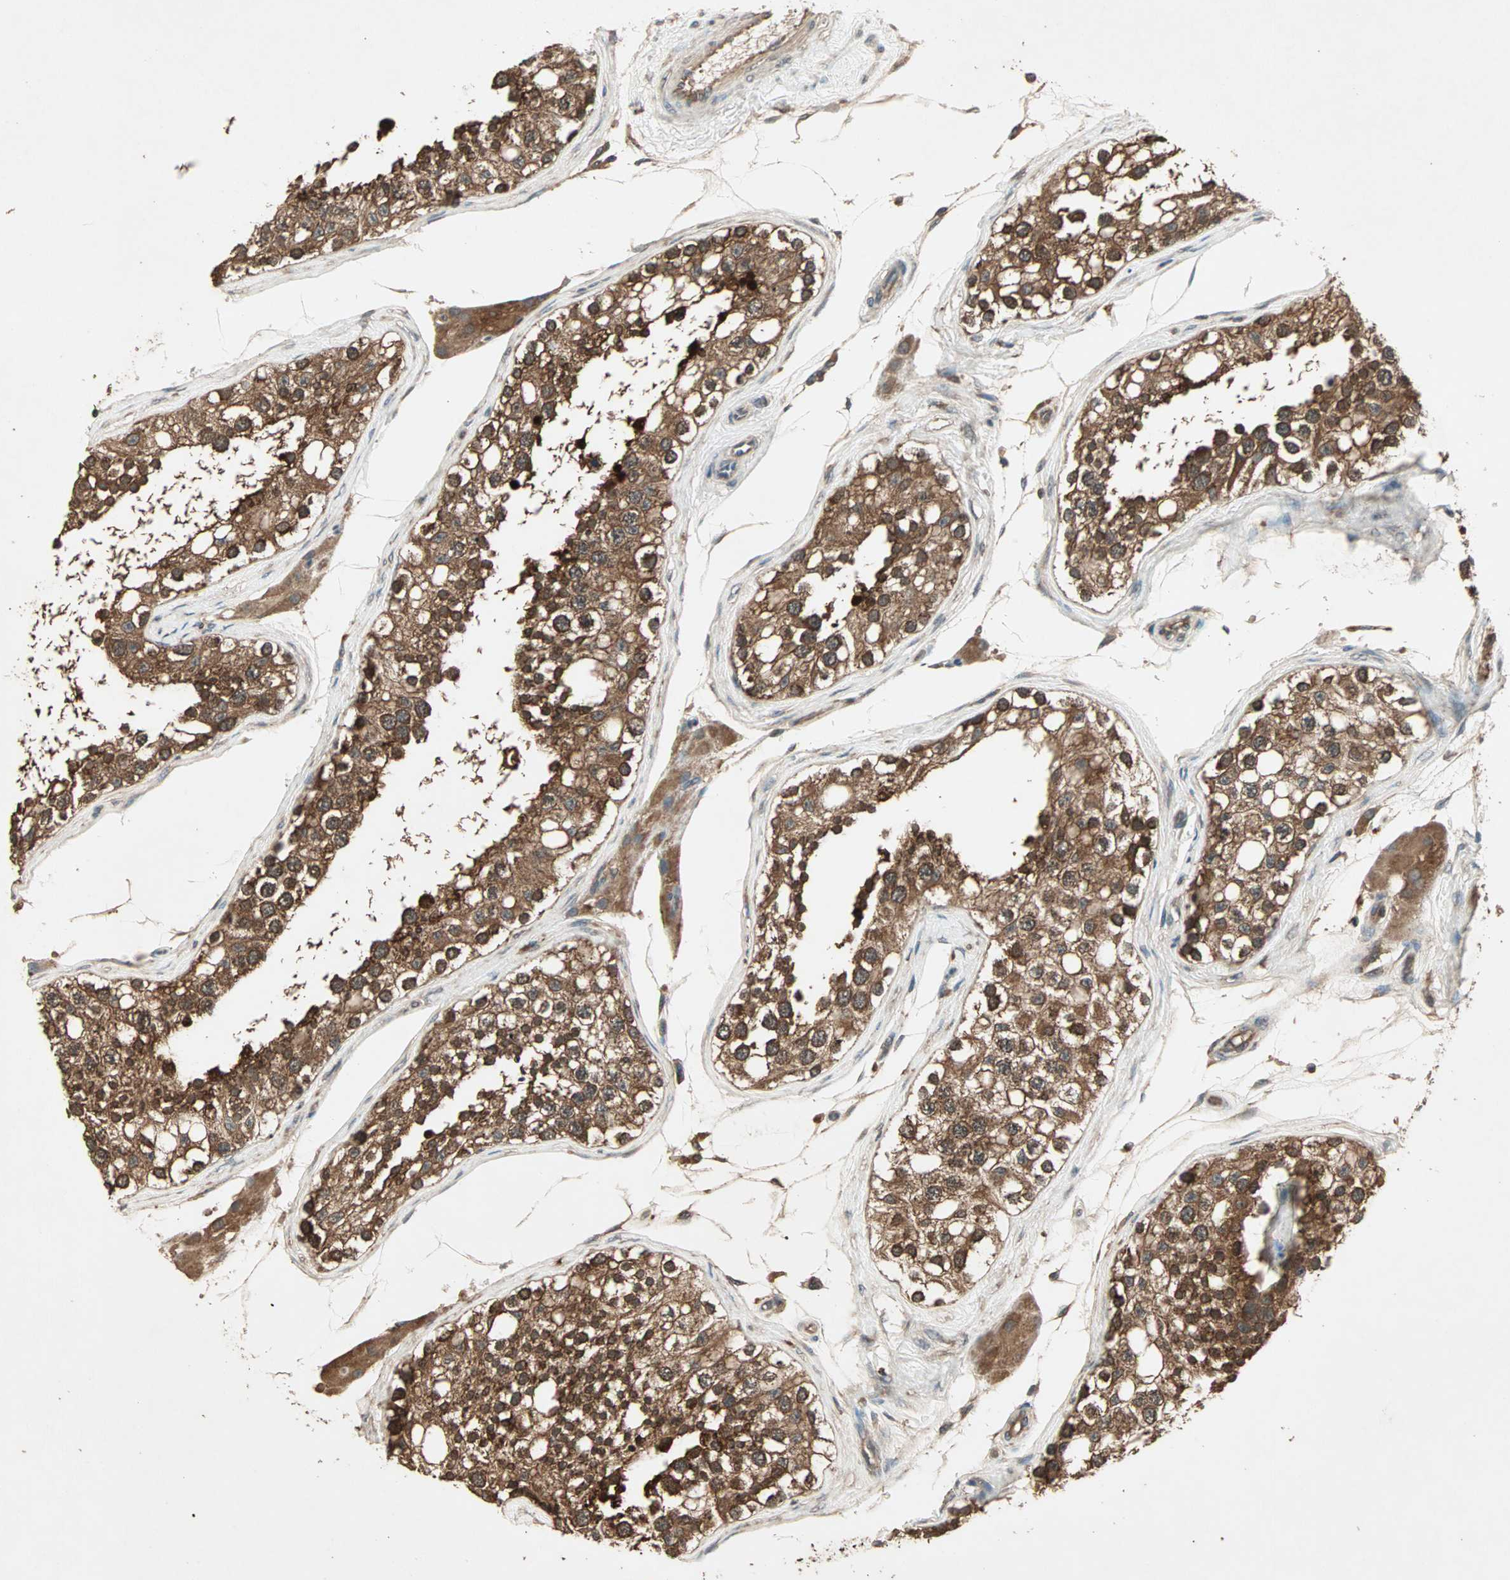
{"staining": {"intensity": "strong", "quantity": ">75%", "location": "cytoplasmic/membranous"}, "tissue": "testis", "cell_type": "Cells in seminiferous ducts", "image_type": "normal", "snomed": [{"axis": "morphology", "description": "Normal tissue, NOS"}, {"axis": "topography", "description": "Testis"}], "caption": "The histopathology image shows immunohistochemical staining of benign testis. There is strong cytoplasmic/membranous positivity is identified in about >75% of cells in seminiferous ducts.", "gene": "UBAC1", "patient": {"sex": "male", "age": 68}}